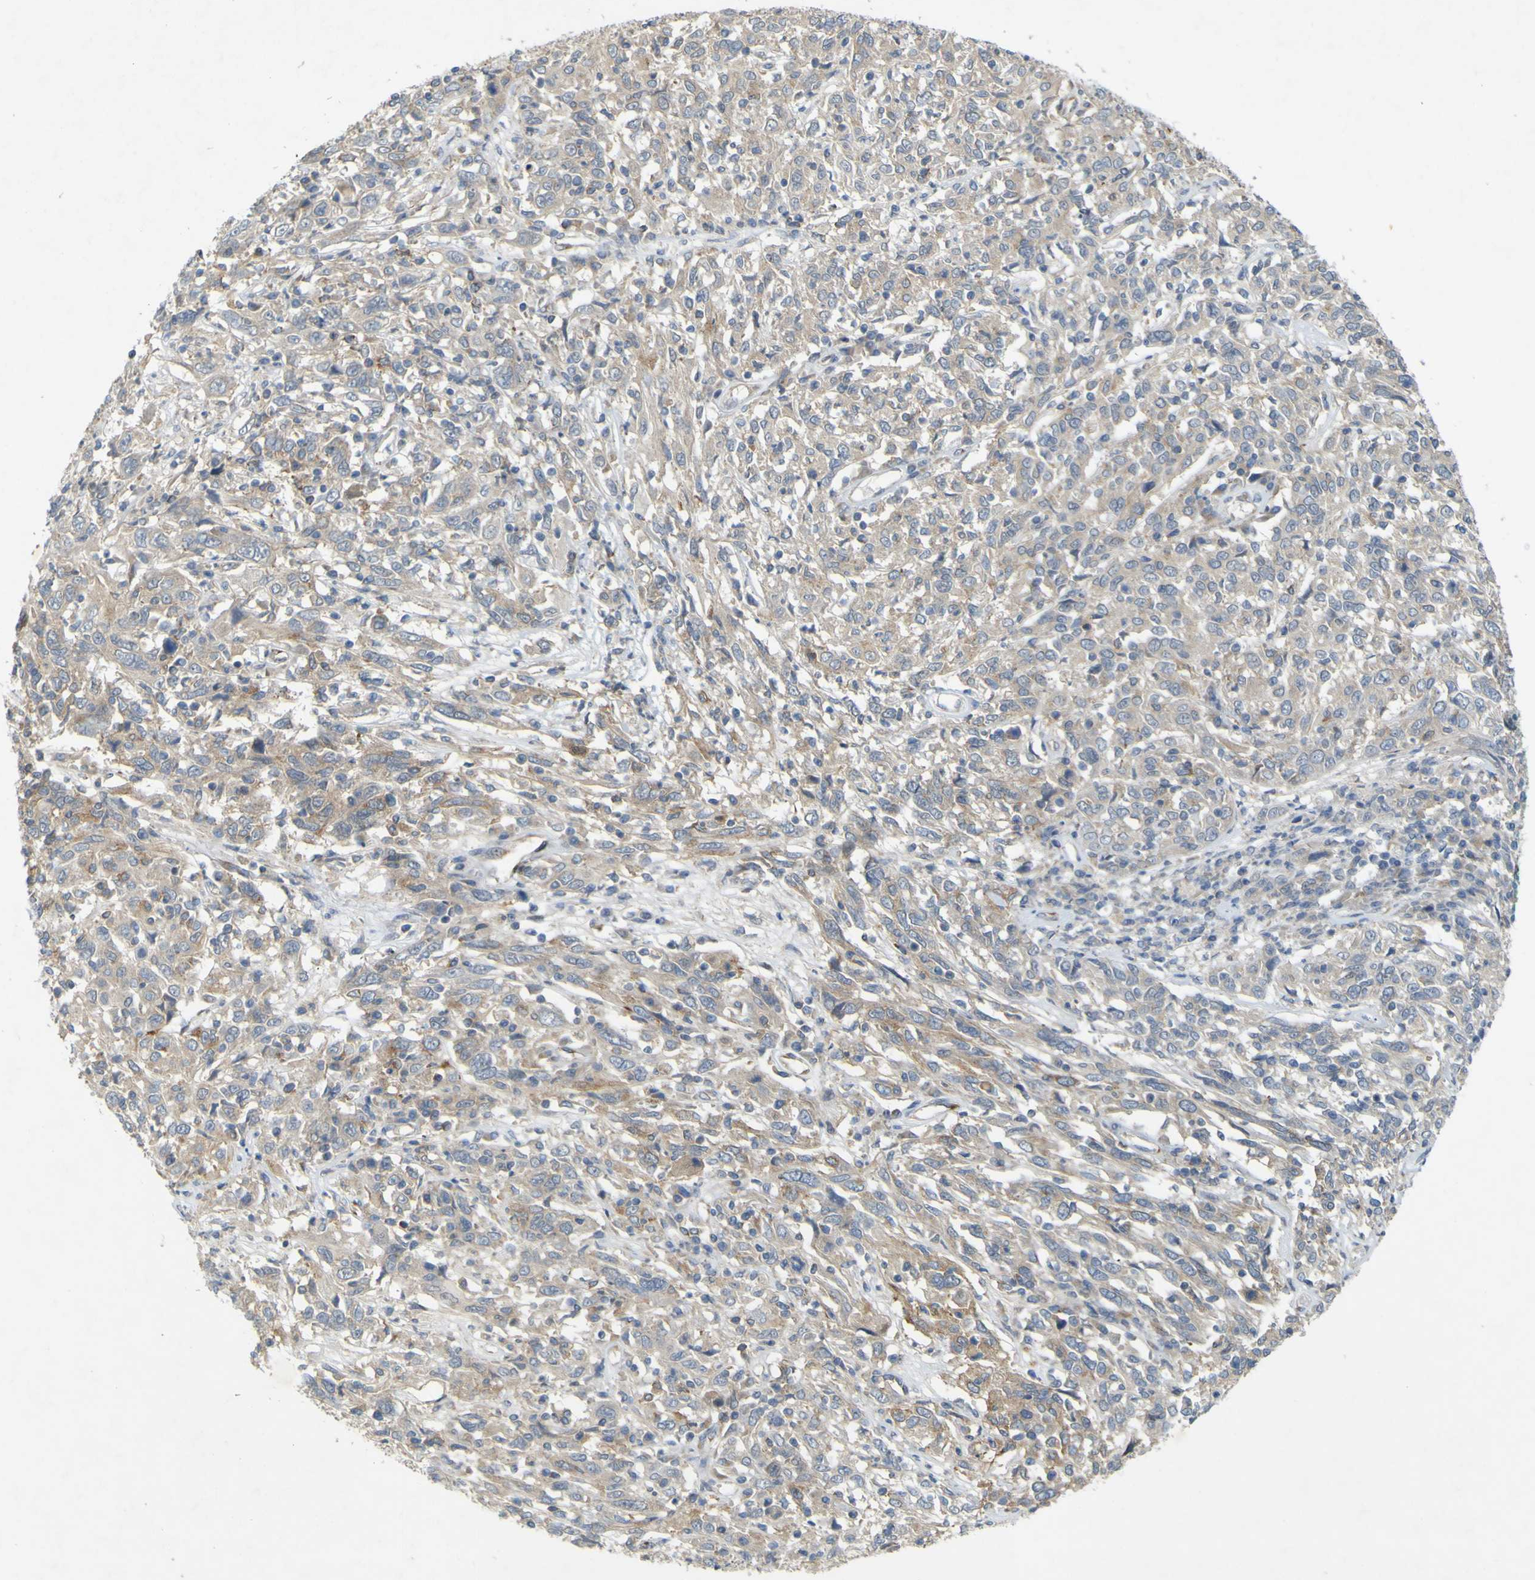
{"staining": {"intensity": "negative", "quantity": "none", "location": "none"}, "tissue": "cervical cancer", "cell_type": "Tumor cells", "image_type": "cancer", "snomed": [{"axis": "morphology", "description": "Squamous cell carcinoma, NOS"}, {"axis": "topography", "description": "Cervix"}], "caption": "This is a photomicrograph of immunohistochemistry (IHC) staining of cervical cancer, which shows no expression in tumor cells.", "gene": "IGF2R", "patient": {"sex": "female", "age": 46}}